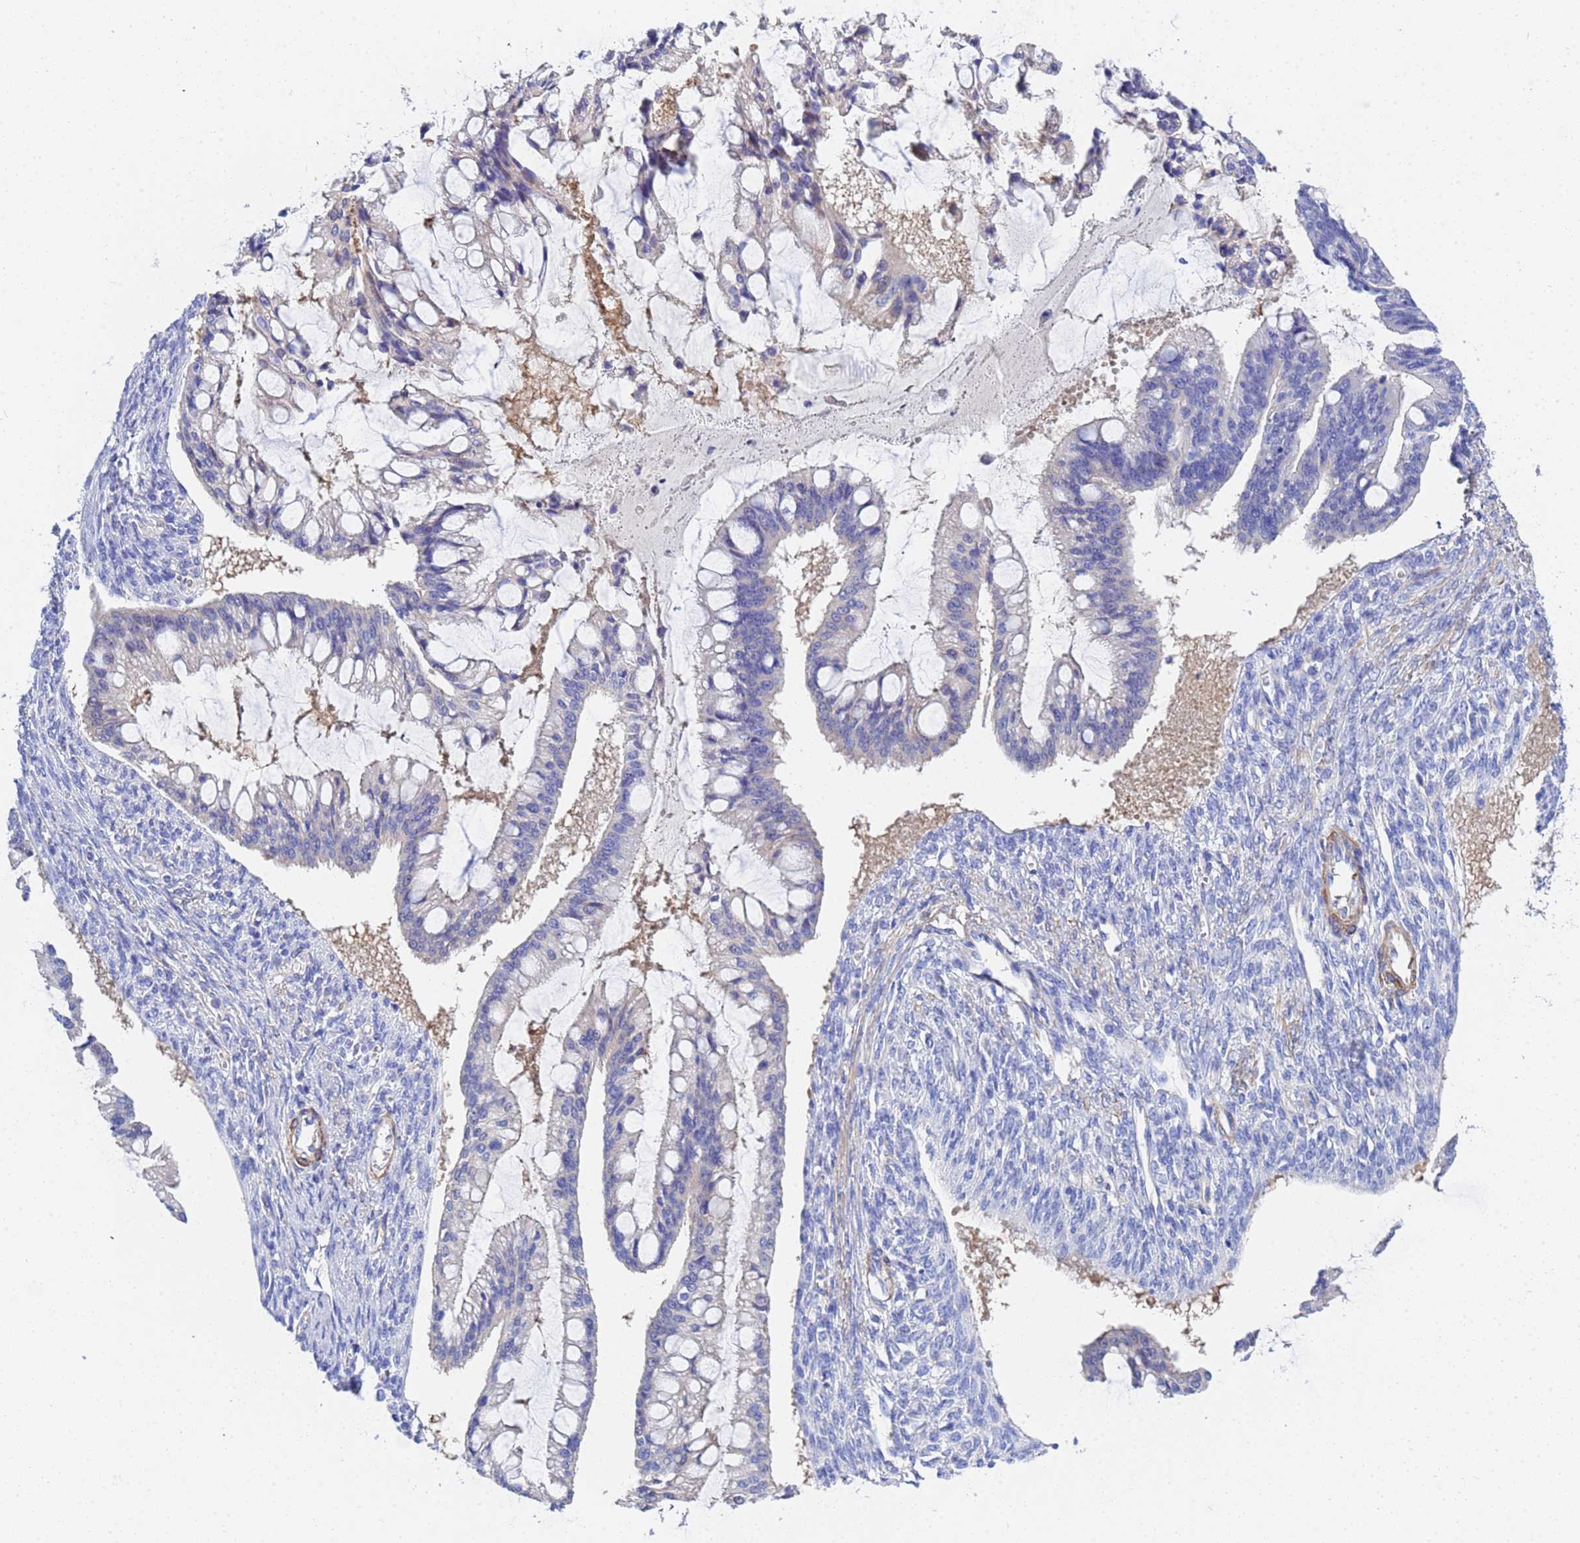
{"staining": {"intensity": "negative", "quantity": "none", "location": "none"}, "tissue": "ovarian cancer", "cell_type": "Tumor cells", "image_type": "cancer", "snomed": [{"axis": "morphology", "description": "Cystadenocarcinoma, mucinous, NOS"}, {"axis": "topography", "description": "Ovary"}], "caption": "Human ovarian cancer stained for a protein using IHC shows no expression in tumor cells.", "gene": "CST4", "patient": {"sex": "female", "age": 73}}